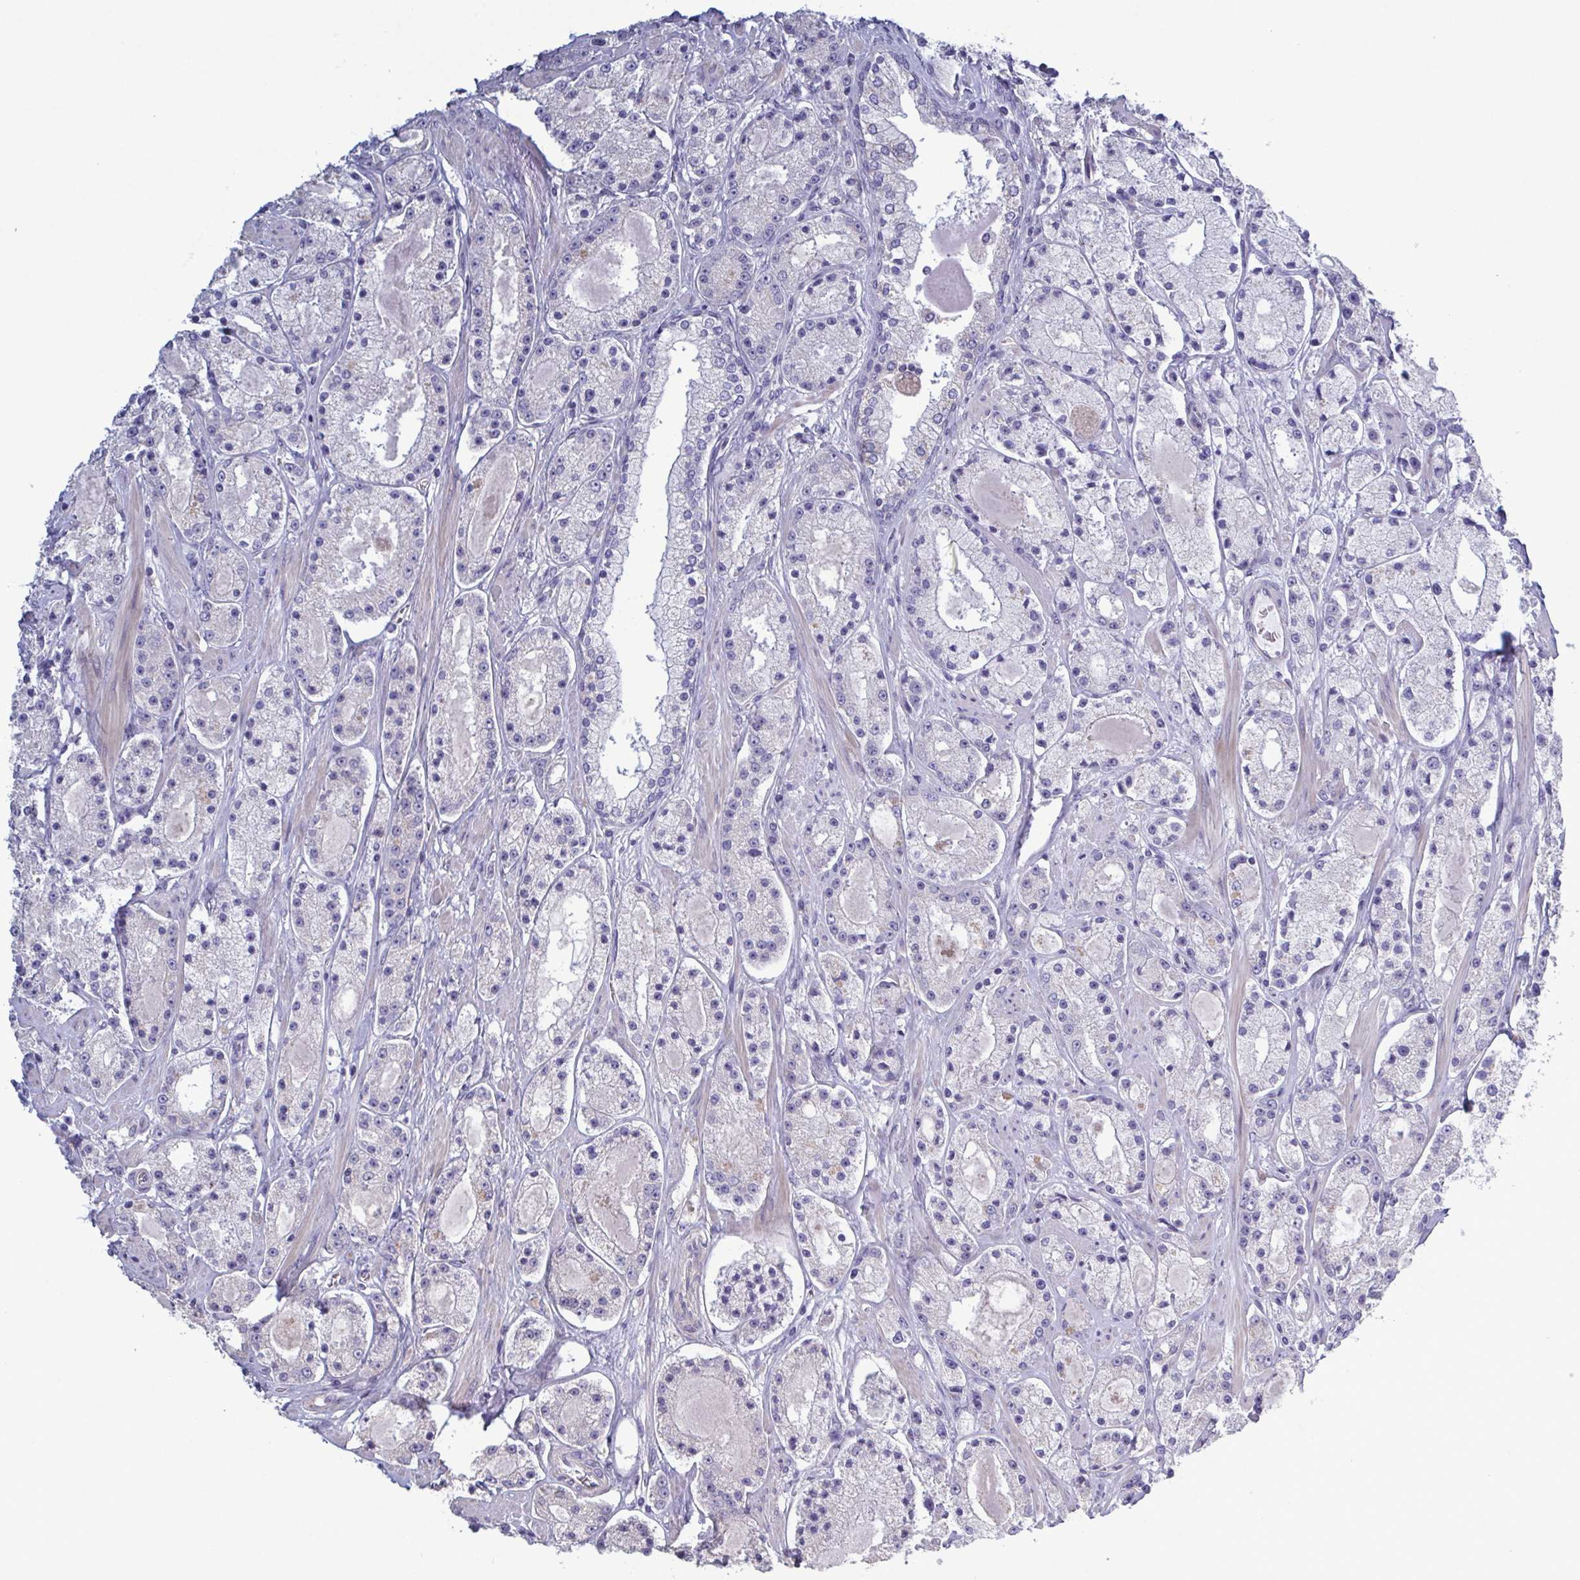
{"staining": {"intensity": "negative", "quantity": "none", "location": "none"}, "tissue": "prostate cancer", "cell_type": "Tumor cells", "image_type": "cancer", "snomed": [{"axis": "morphology", "description": "Adenocarcinoma, High grade"}, {"axis": "topography", "description": "Prostate"}], "caption": "This is an immunohistochemistry photomicrograph of human high-grade adenocarcinoma (prostate). There is no expression in tumor cells.", "gene": "GLDC", "patient": {"sex": "male", "age": 67}}